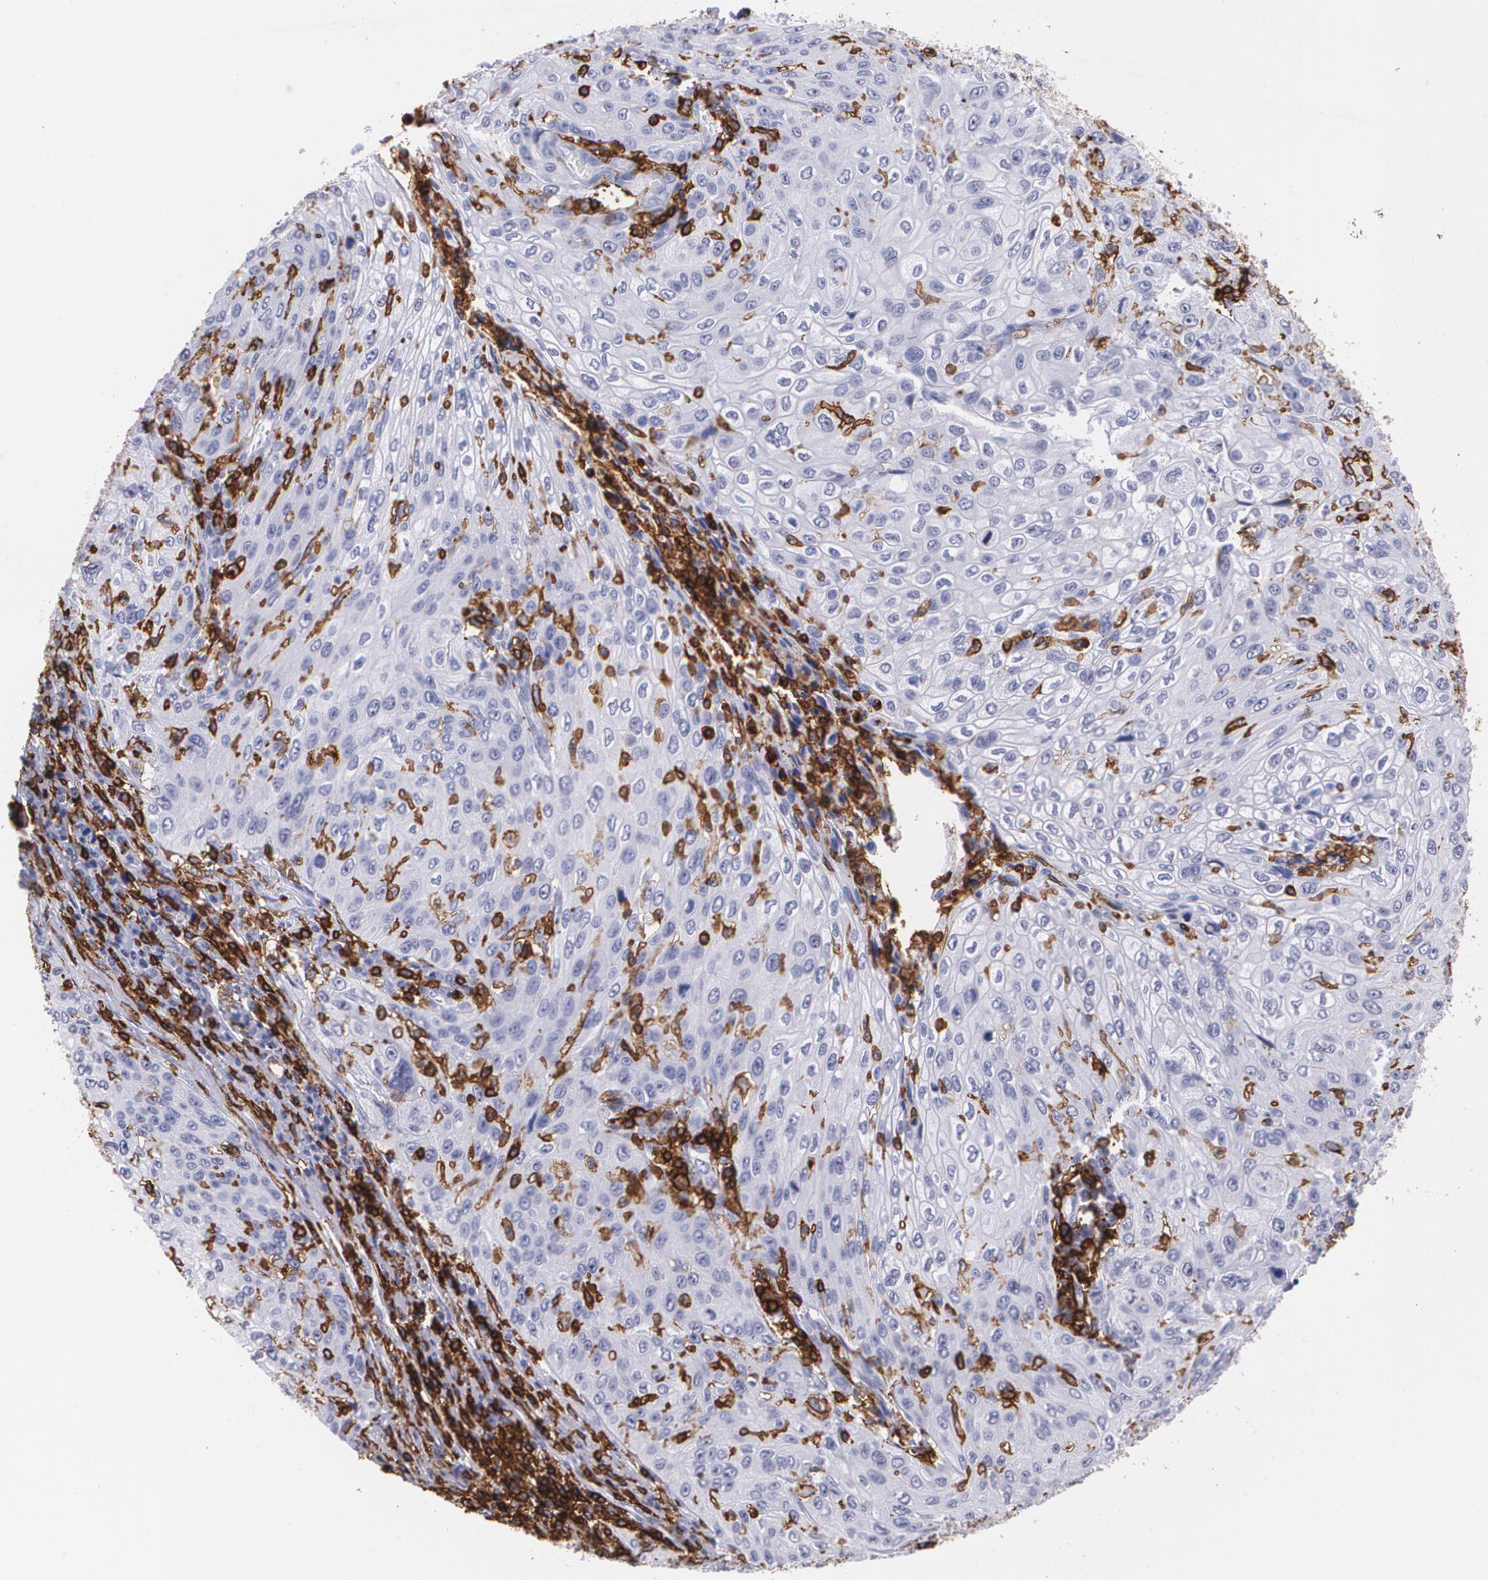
{"staining": {"intensity": "negative", "quantity": "none", "location": "none"}, "tissue": "cervical cancer", "cell_type": "Tumor cells", "image_type": "cancer", "snomed": [{"axis": "morphology", "description": "Squamous cell carcinoma, NOS"}, {"axis": "topography", "description": "Cervix"}], "caption": "The histopathology image exhibits no significant expression in tumor cells of cervical cancer (squamous cell carcinoma). (DAB (3,3'-diaminobenzidine) immunohistochemistry, high magnification).", "gene": "PTPRC", "patient": {"sex": "female", "age": 32}}